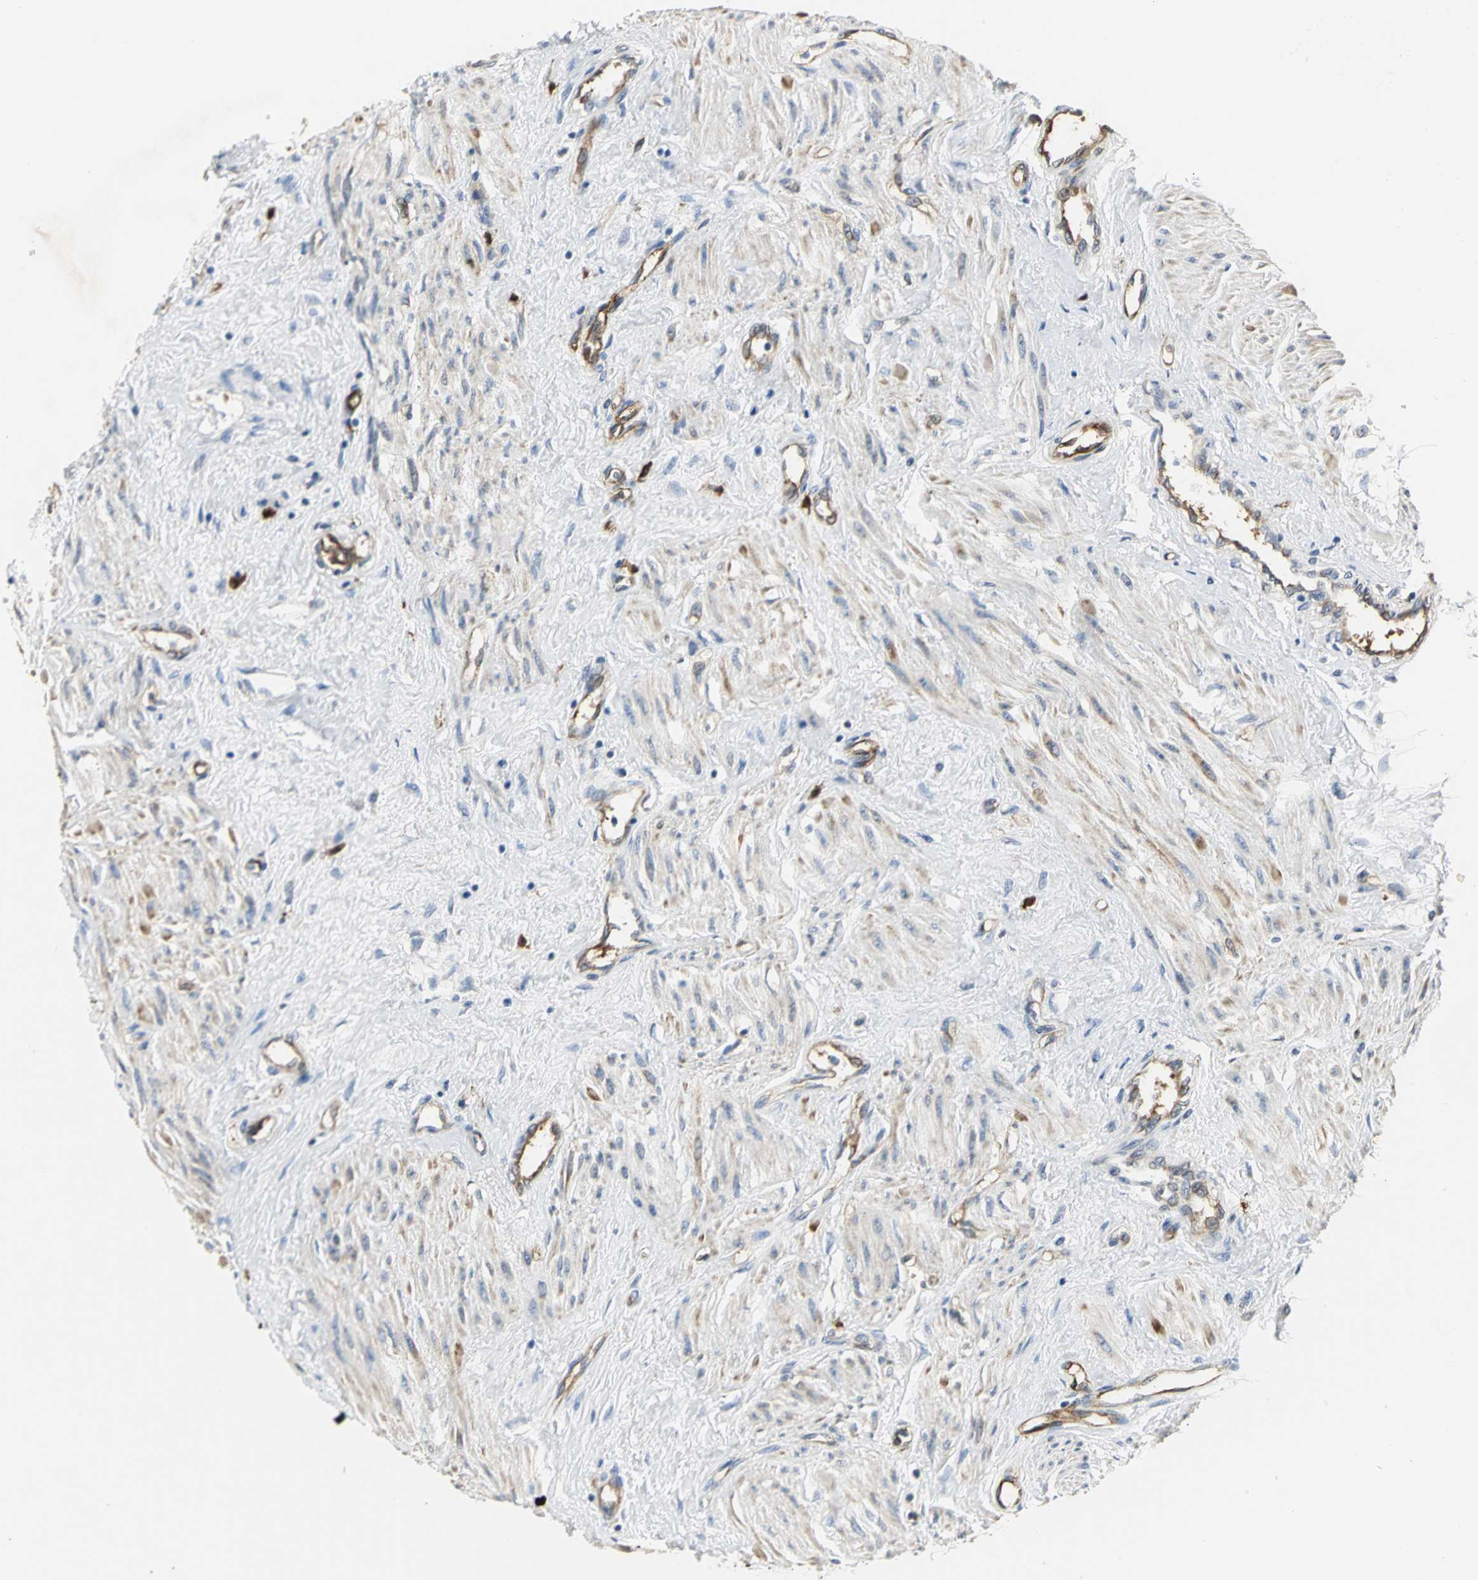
{"staining": {"intensity": "moderate", "quantity": "<25%", "location": "cytoplasmic/membranous"}, "tissue": "smooth muscle", "cell_type": "Smooth muscle cells", "image_type": "normal", "snomed": [{"axis": "morphology", "description": "Normal tissue, NOS"}, {"axis": "topography", "description": "Smooth muscle"}, {"axis": "topography", "description": "Uterus"}], "caption": "Unremarkable smooth muscle demonstrates moderate cytoplasmic/membranous expression in about <25% of smooth muscle cells.", "gene": "CHRNB1", "patient": {"sex": "female", "age": 39}}